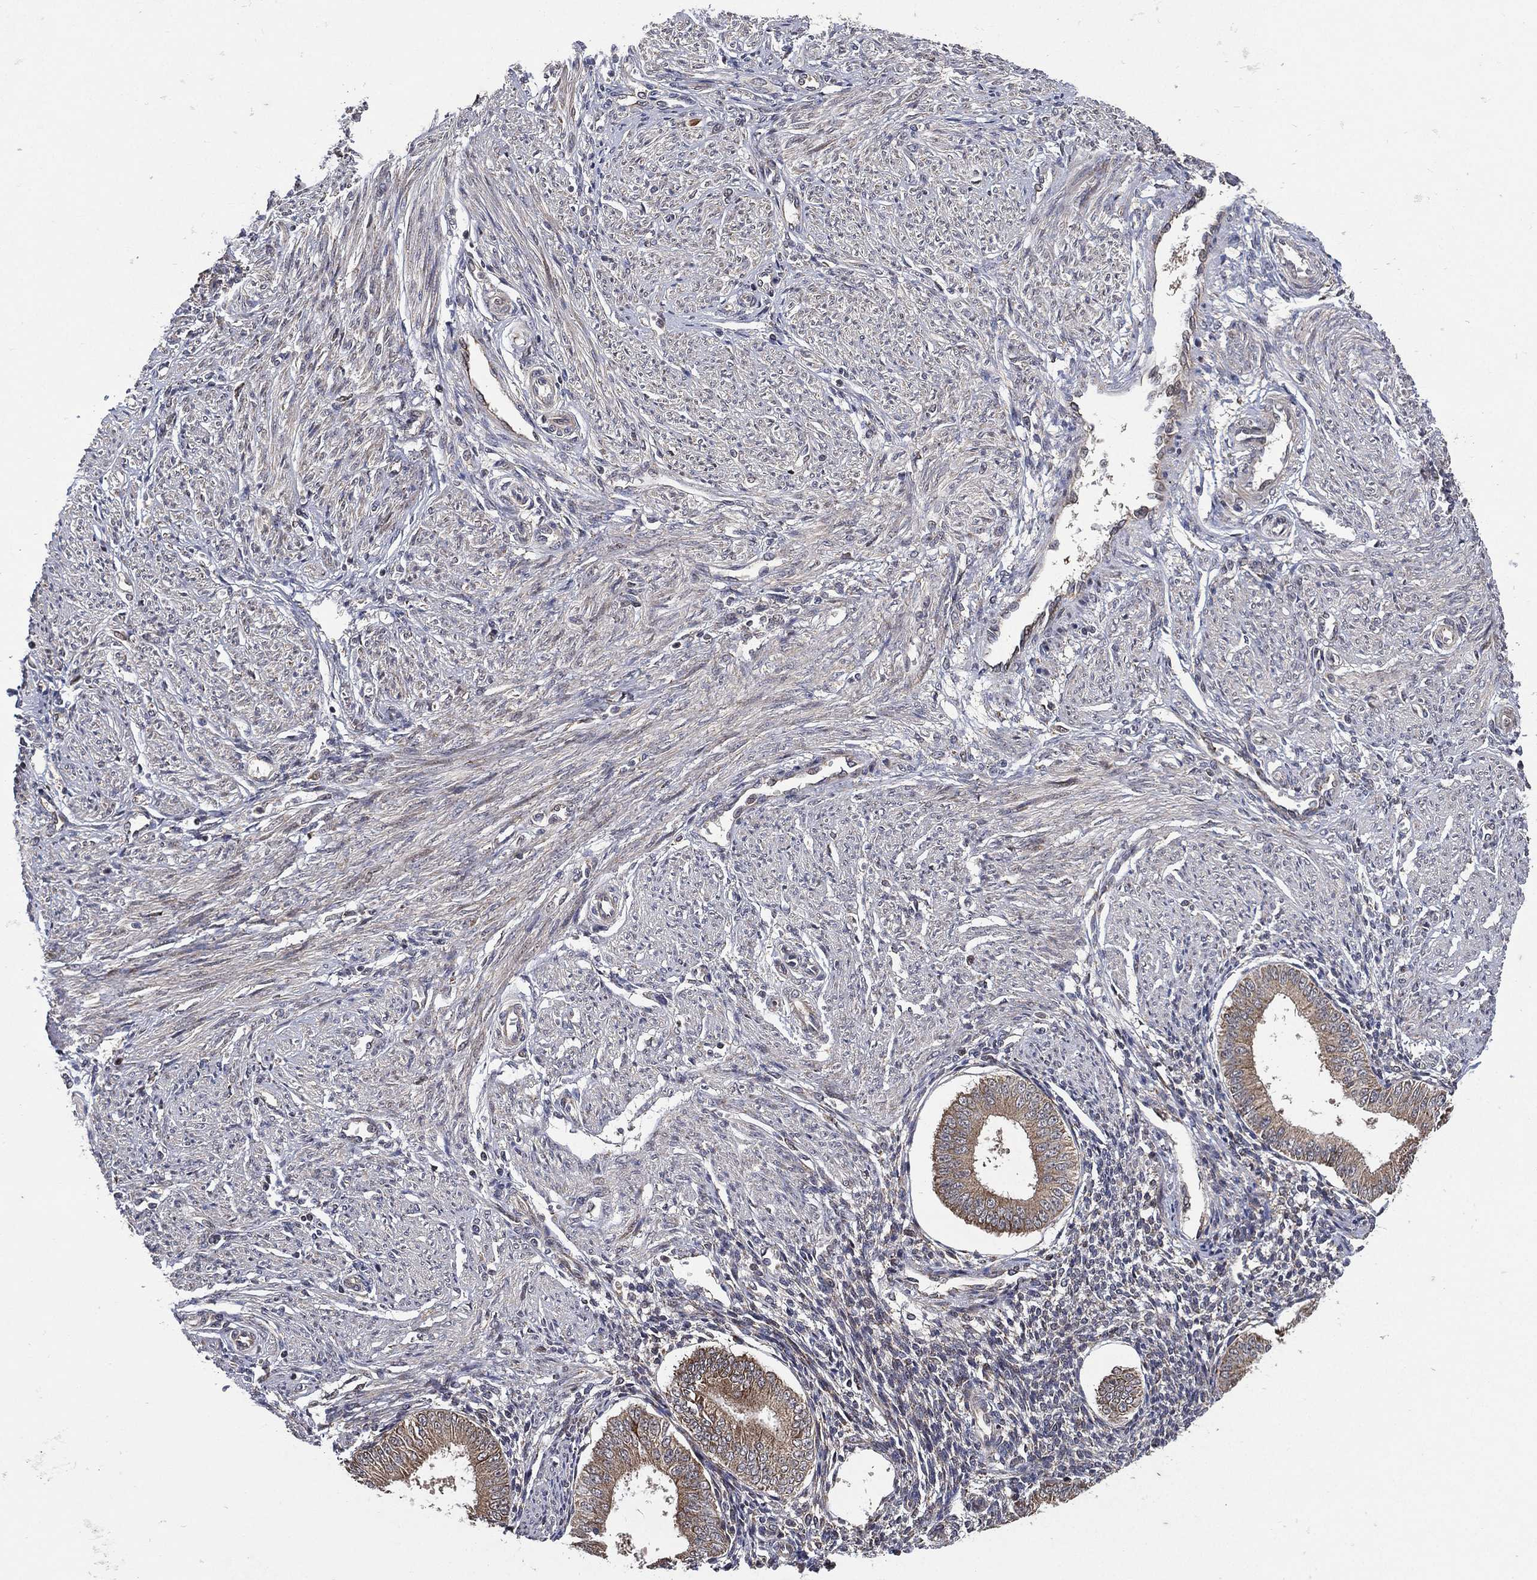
{"staining": {"intensity": "weak", "quantity": "<25%", "location": "cytoplasmic/membranous"}, "tissue": "endometrium", "cell_type": "Cells in endometrial stroma", "image_type": "normal", "snomed": [{"axis": "morphology", "description": "Normal tissue, NOS"}, {"axis": "topography", "description": "Endometrium"}], "caption": "Immunohistochemistry of normal human endometrium exhibits no positivity in cells in endometrial stroma.", "gene": "RAB11FIP4", "patient": {"sex": "female", "age": 39}}